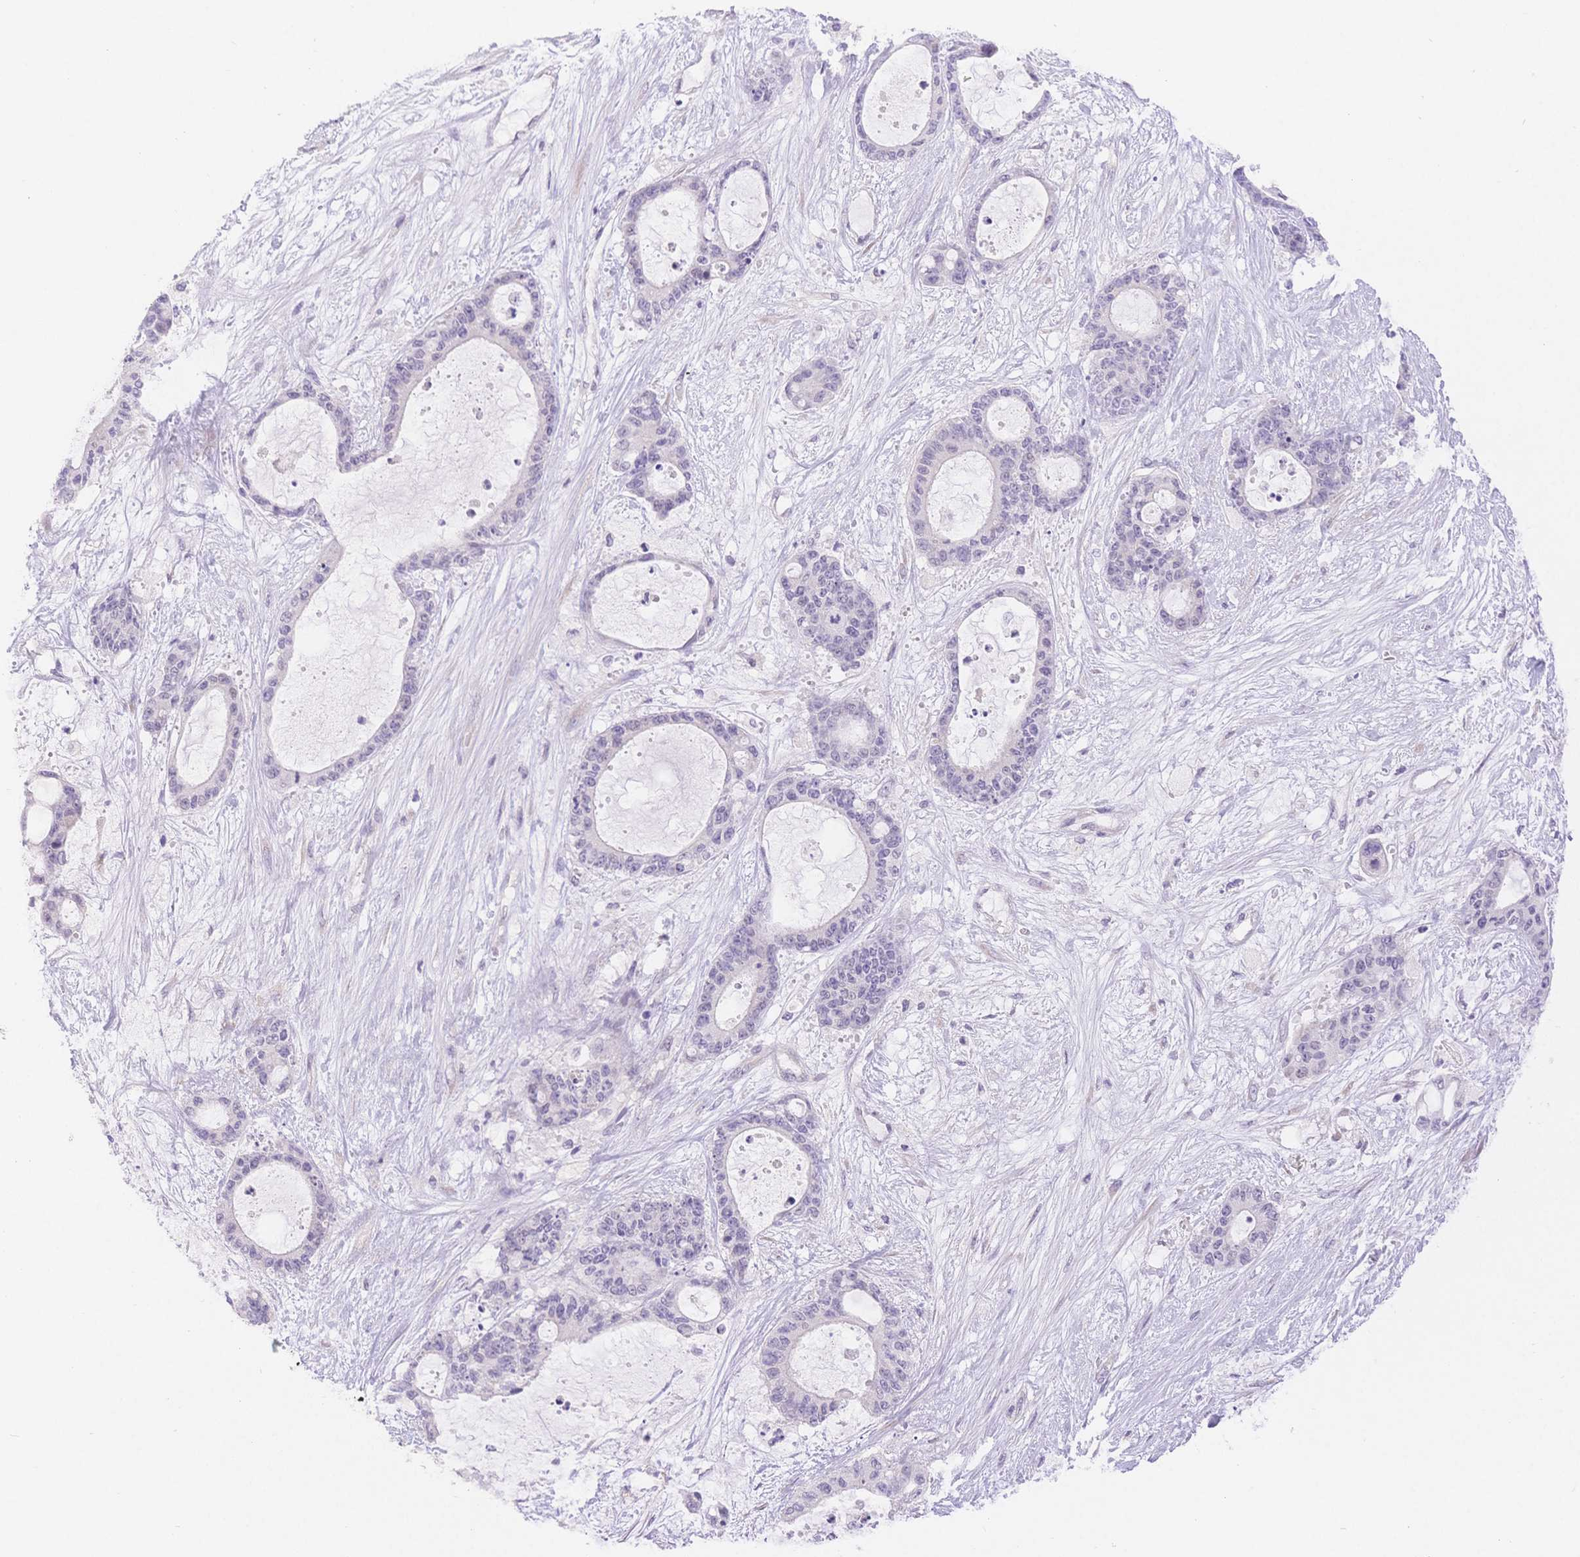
{"staining": {"intensity": "negative", "quantity": "none", "location": "none"}, "tissue": "liver cancer", "cell_type": "Tumor cells", "image_type": "cancer", "snomed": [{"axis": "morphology", "description": "Normal tissue, NOS"}, {"axis": "morphology", "description": "Cholangiocarcinoma"}, {"axis": "topography", "description": "Liver"}, {"axis": "topography", "description": "Peripheral nerve tissue"}], "caption": "Immunohistochemistry micrograph of neoplastic tissue: liver cancer (cholangiocarcinoma) stained with DAB demonstrates no significant protein staining in tumor cells. (Brightfield microscopy of DAB IHC at high magnification).", "gene": "MYOM1", "patient": {"sex": "female", "age": 73}}